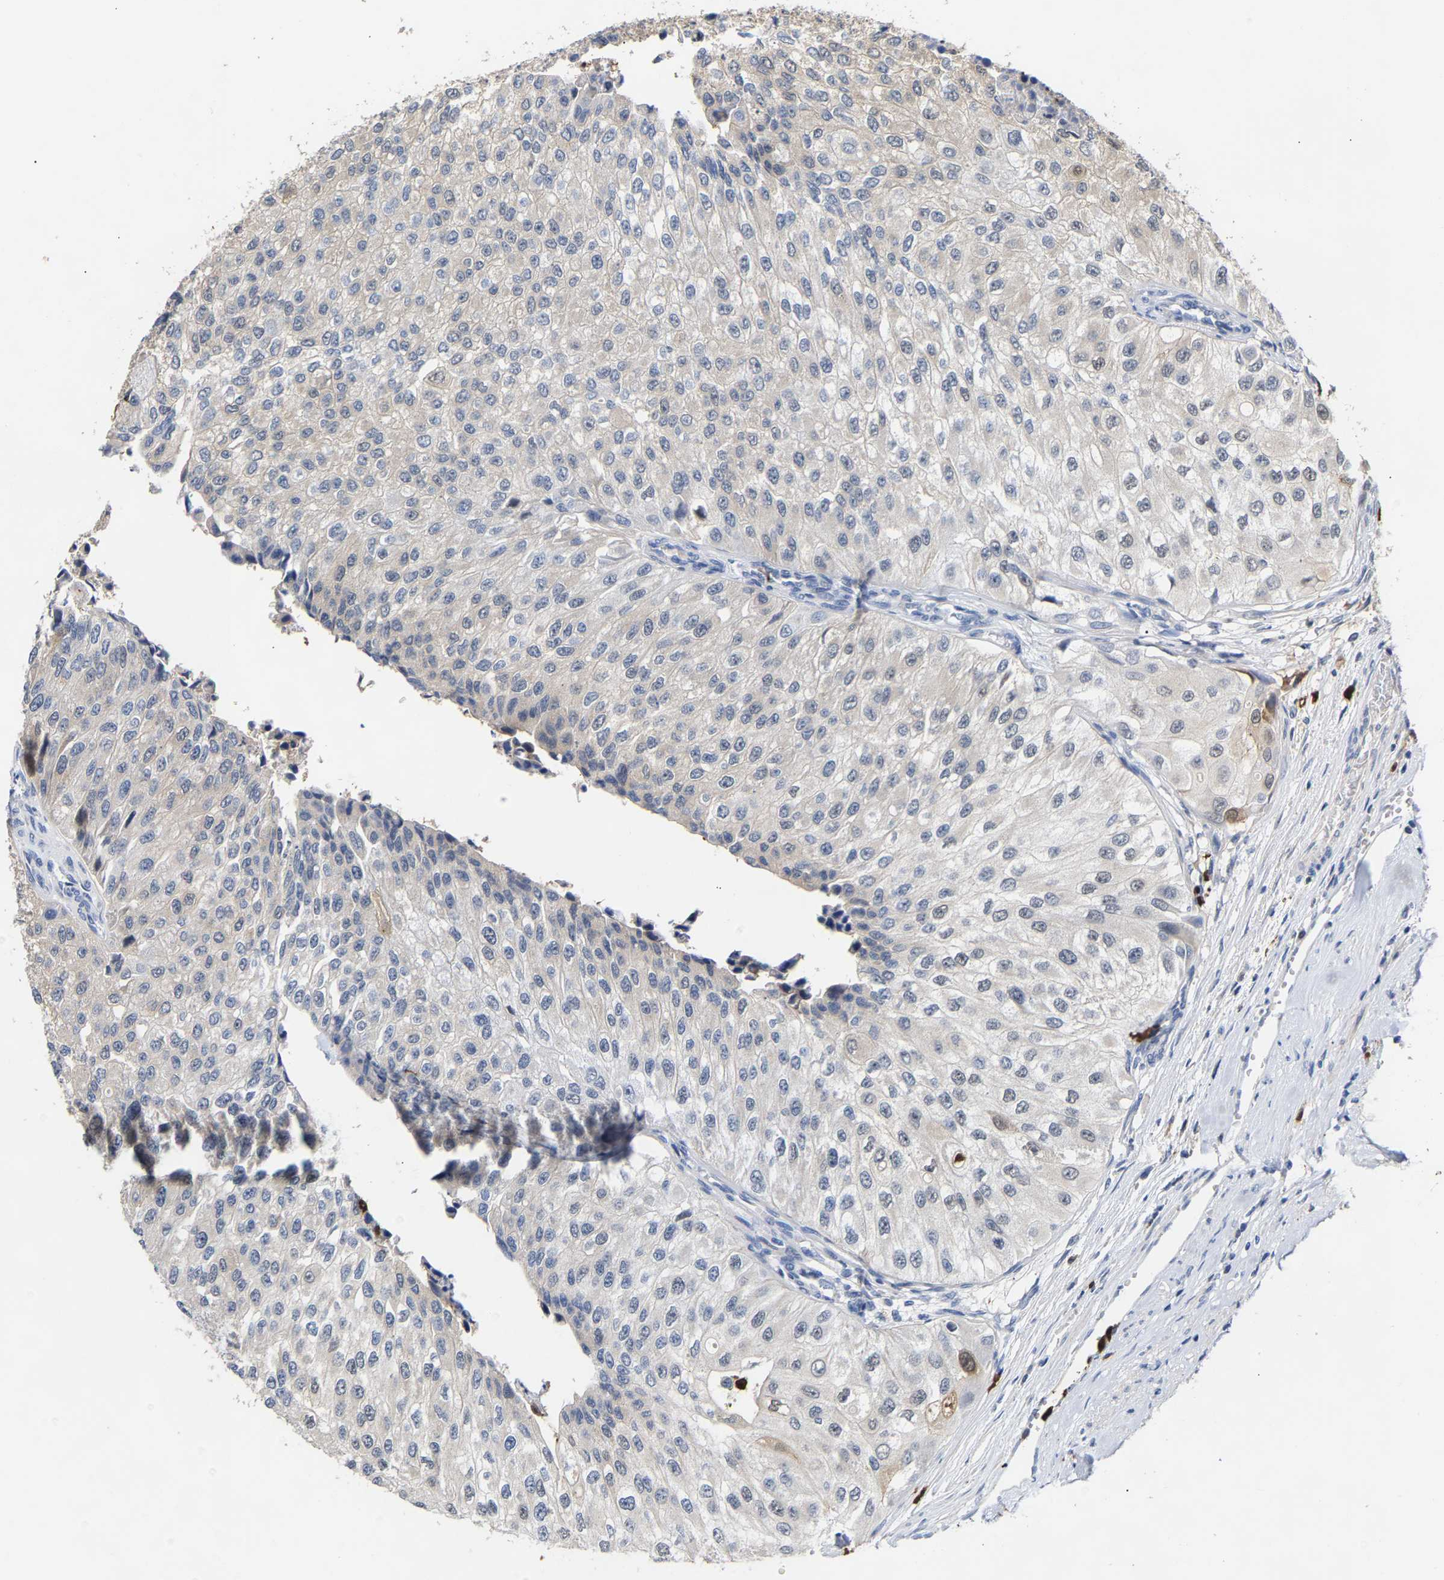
{"staining": {"intensity": "weak", "quantity": "<25%", "location": "nuclear"}, "tissue": "urothelial cancer", "cell_type": "Tumor cells", "image_type": "cancer", "snomed": [{"axis": "morphology", "description": "Urothelial carcinoma, High grade"}, {"axis": "topography", "description": "Kidney"}, {"axis": "topography", "description": "Urinary bladder"}], "caption": "The micrograph displays no staining of tumor cells in urothelial cancer. (DAB immunohistochemistry, high magnification).", "gene": "TDRD7", "patient": {"sex": "male", "age": 77}}